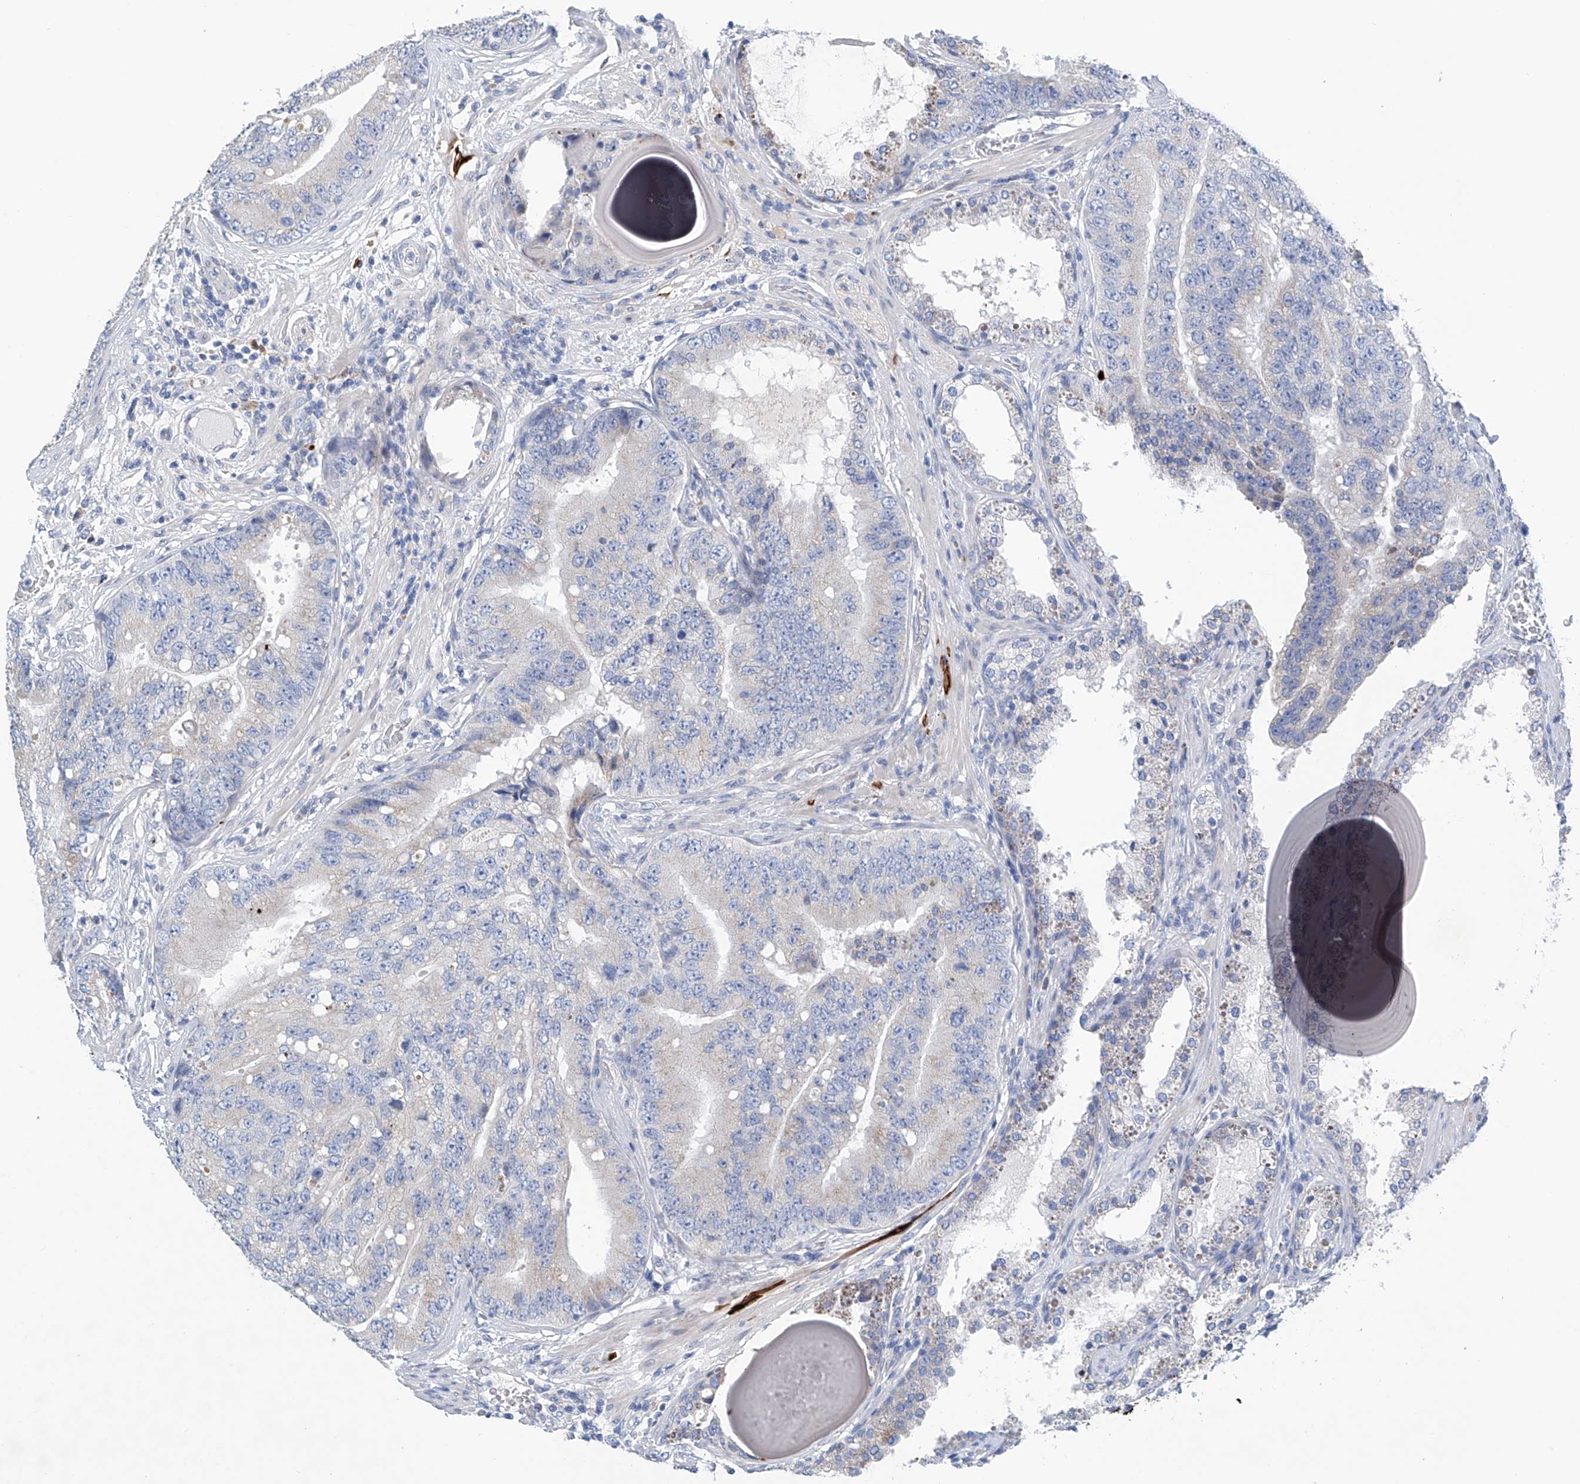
{"staining": {"intensity": "negative", "quantity": "none", "location": "none"}, "tissue": "prostate cancer", "cell_type": "Tumor cells", "image_type": "cancer", "snomed": [{"axis": "morphology", "description": "Adenocarcinoma, High grade"}, {"axis": "topography", "description": "Prostate"}], "caption": "Adenocarcinoma (high-grade) (prostate) was stained to show a protein in brown. There is no significant expression in tumor cells. The staining was performed using DAB (3,3'-diaminobenzidine) to visualize the protein expression in brown, while the nuclei were stained in blue with hematoxylin (Magnification: 20x).", "gene": "CEP85L", "patient": {"sex": "male", "age": 70}}